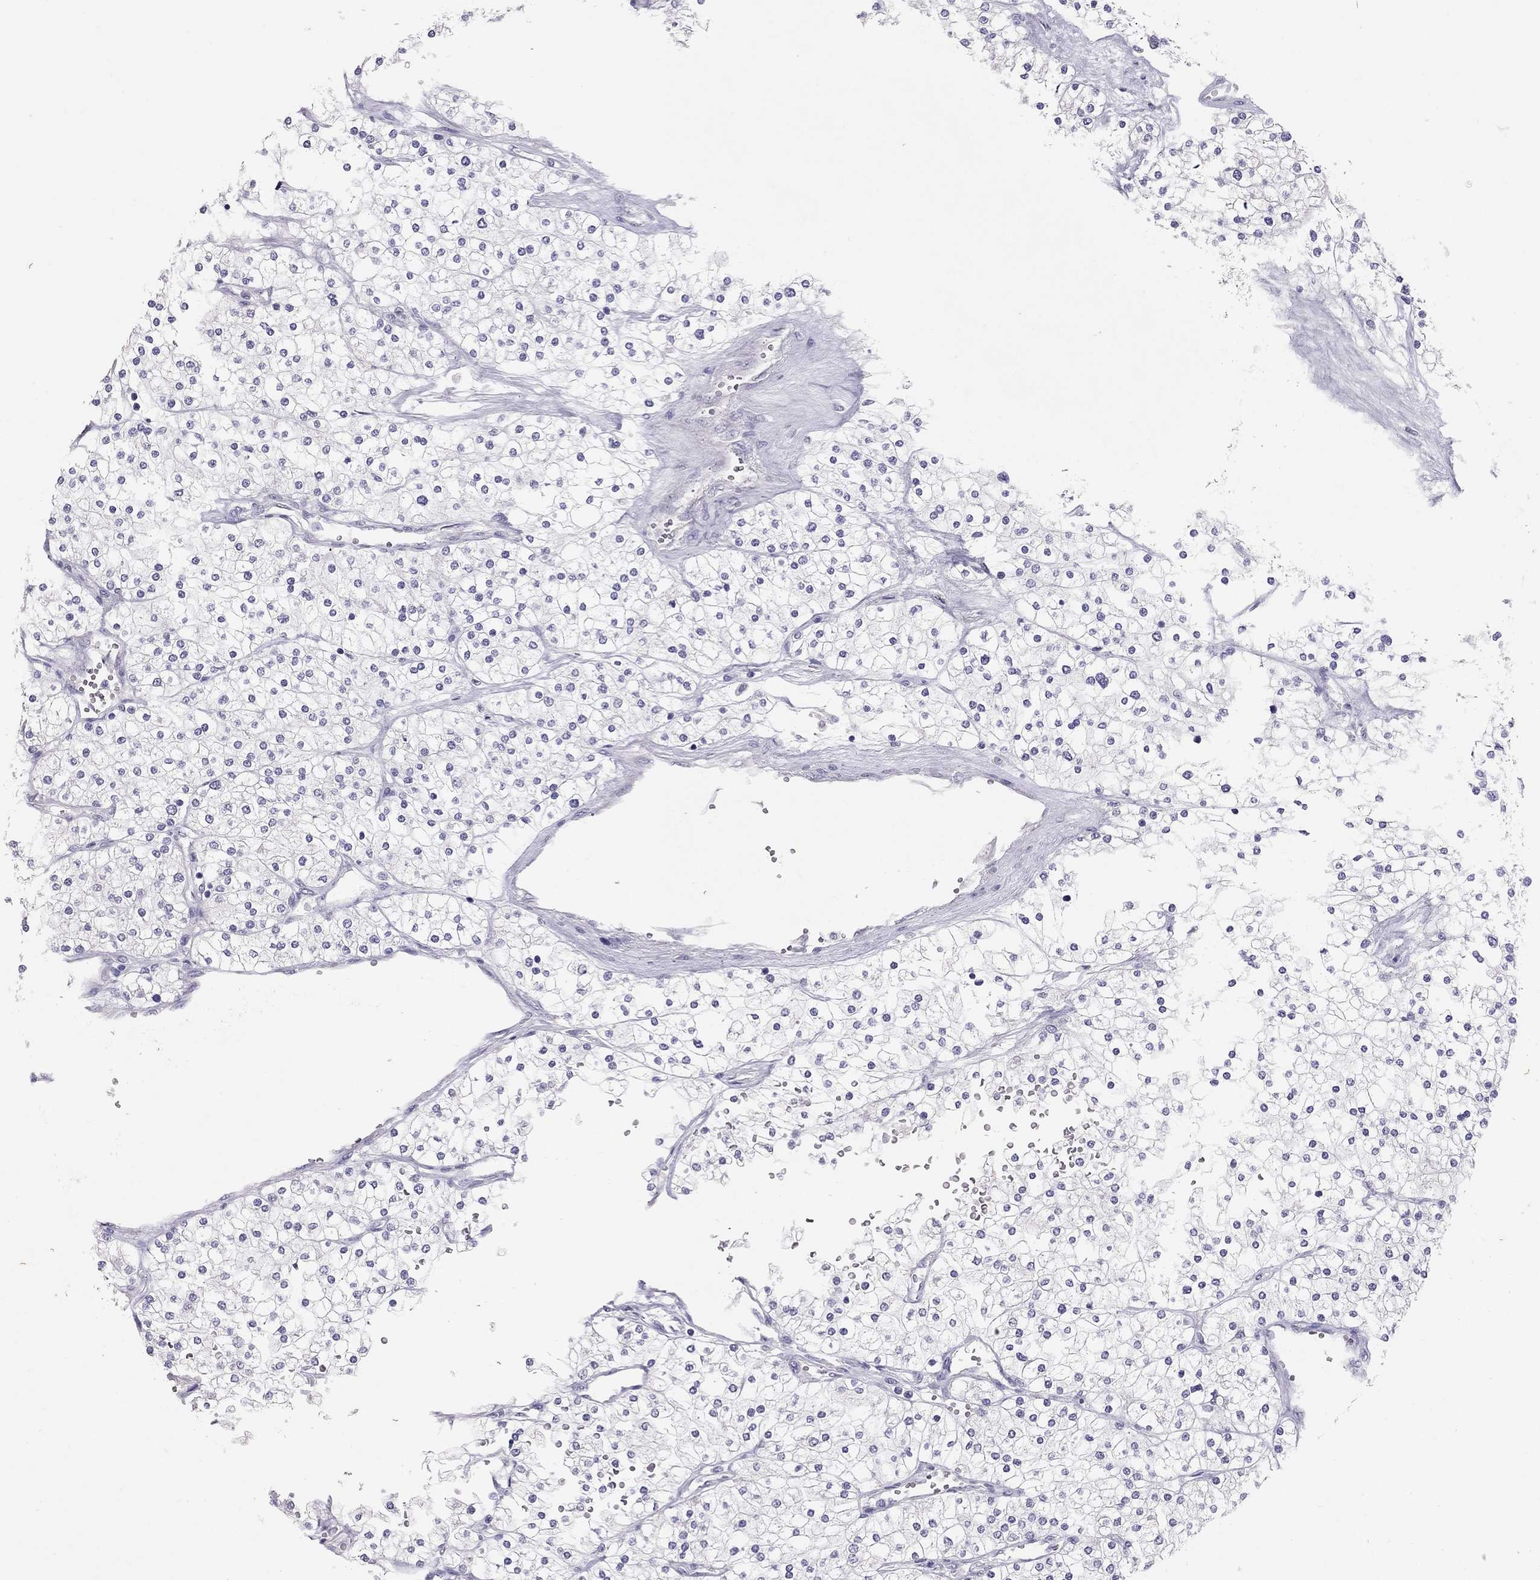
{"staining": {"intensity": "negative", "quantity": "none", "location": "none"}, "tissue": "renal cancer", "cell_type": "Tumor cells", "image_type": "cancer", "snomed": [{"axis": "morphology", "description": "Adenocarcinoma, NOS"}, {"axis": "topography", "description": "Kidney"}], "caption": "An image of human renal adenocarcinoma is negative for staining in tumor cells.", "gene": "PSMB11", "patient": {"sex": "male", "age": 80}}